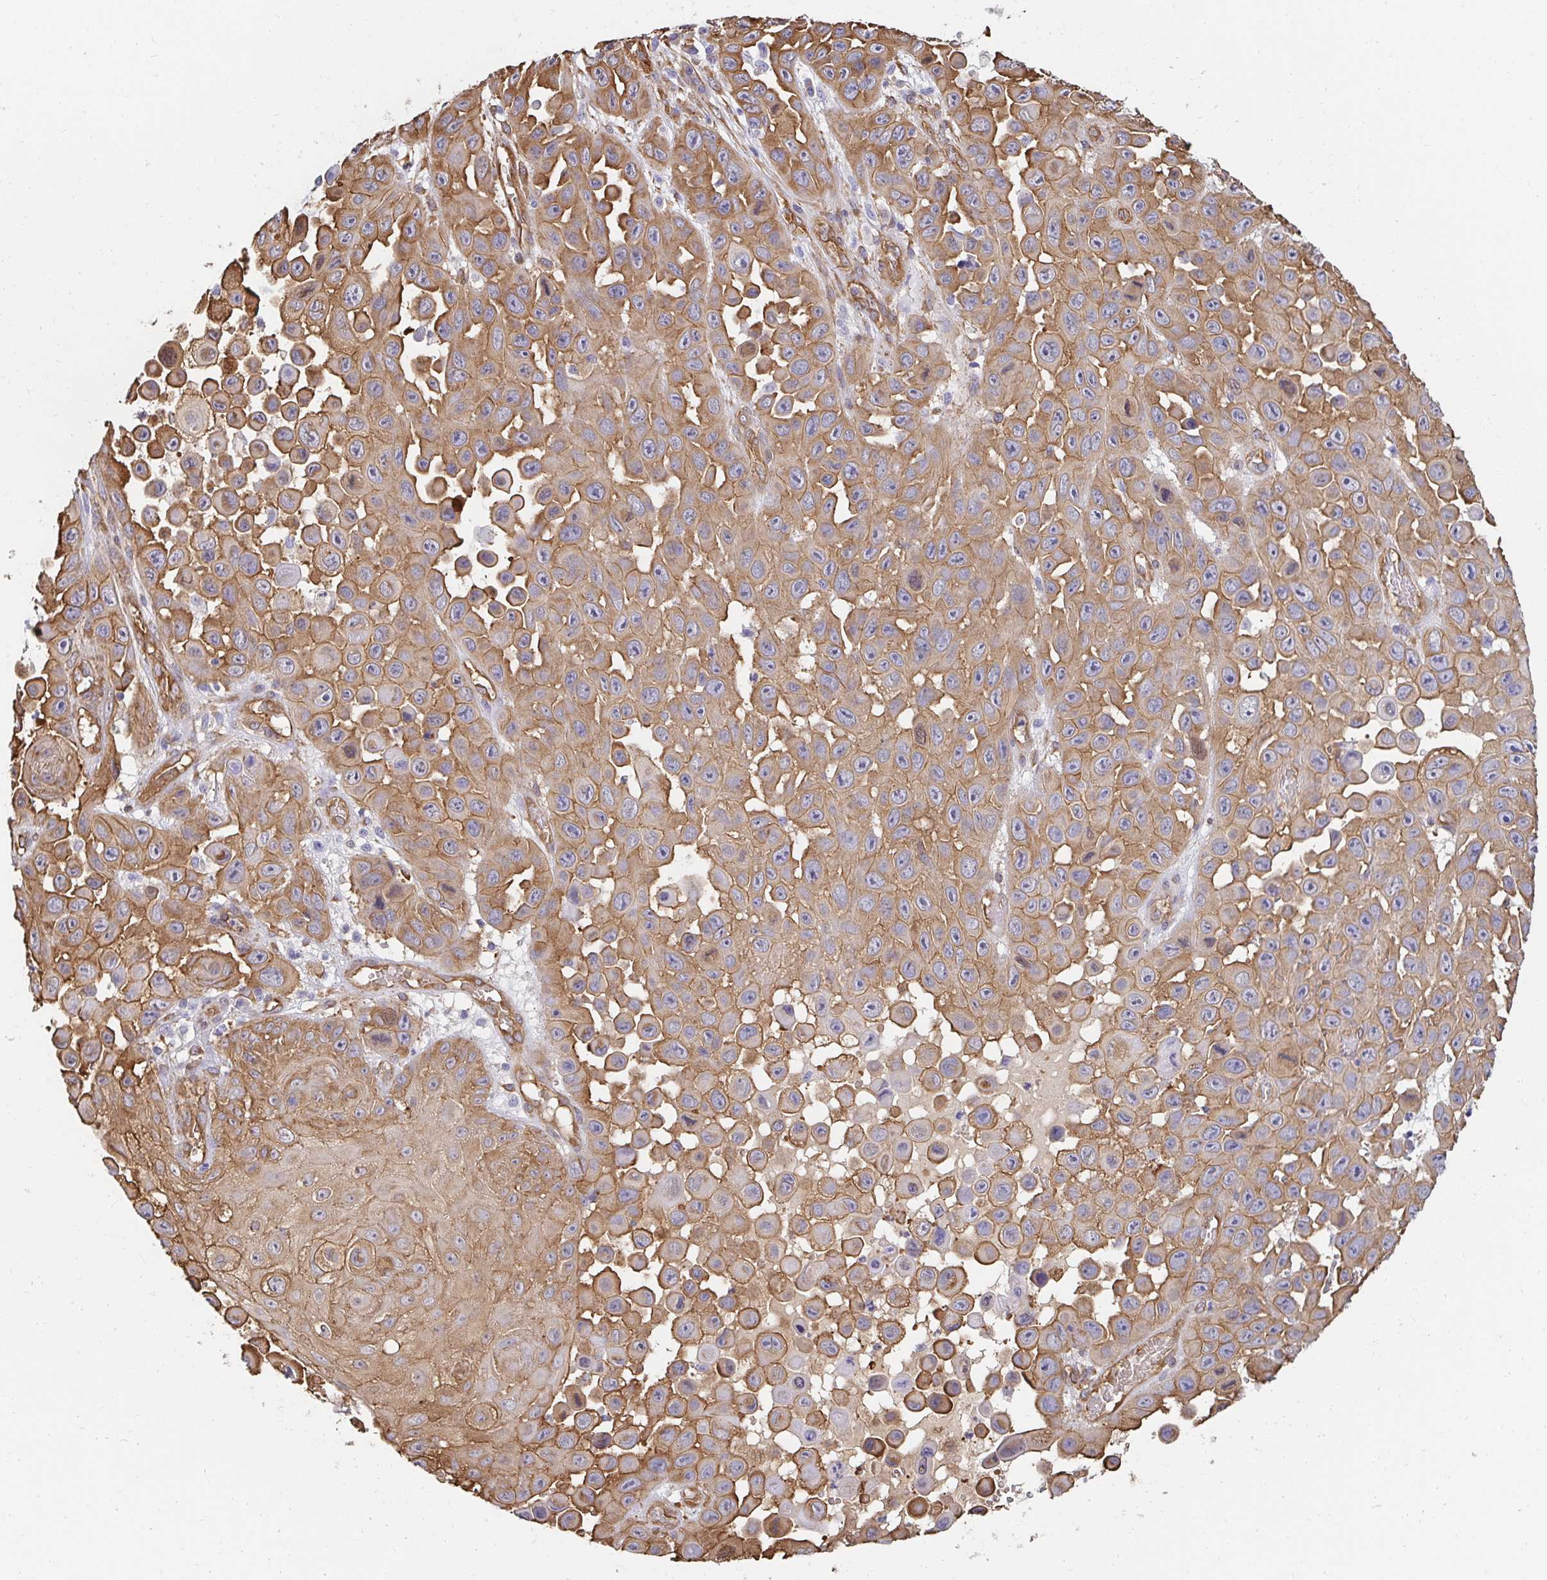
{"staining": {"intensity": "moderate", "quantity": ">75%", "location": "cytoplasmic/membranous"}, "tissue": "skin cancer", "cell_type": "Tumor cells", "image_type": "cancer", "snomed": [{"axis": "morphology", "description": "Squamous cell carcinoma, NOS"}, {"axis": "topography", "description": "Skin"}], "caption": "Skin cancer (squamous cell carcinoma) stained with IHC shows moderate cytoplasmic/membranous expression in approximately >75% of tumor cells.", "gene": "CTTN", "patient": {"sex": "male", "age": 81}}